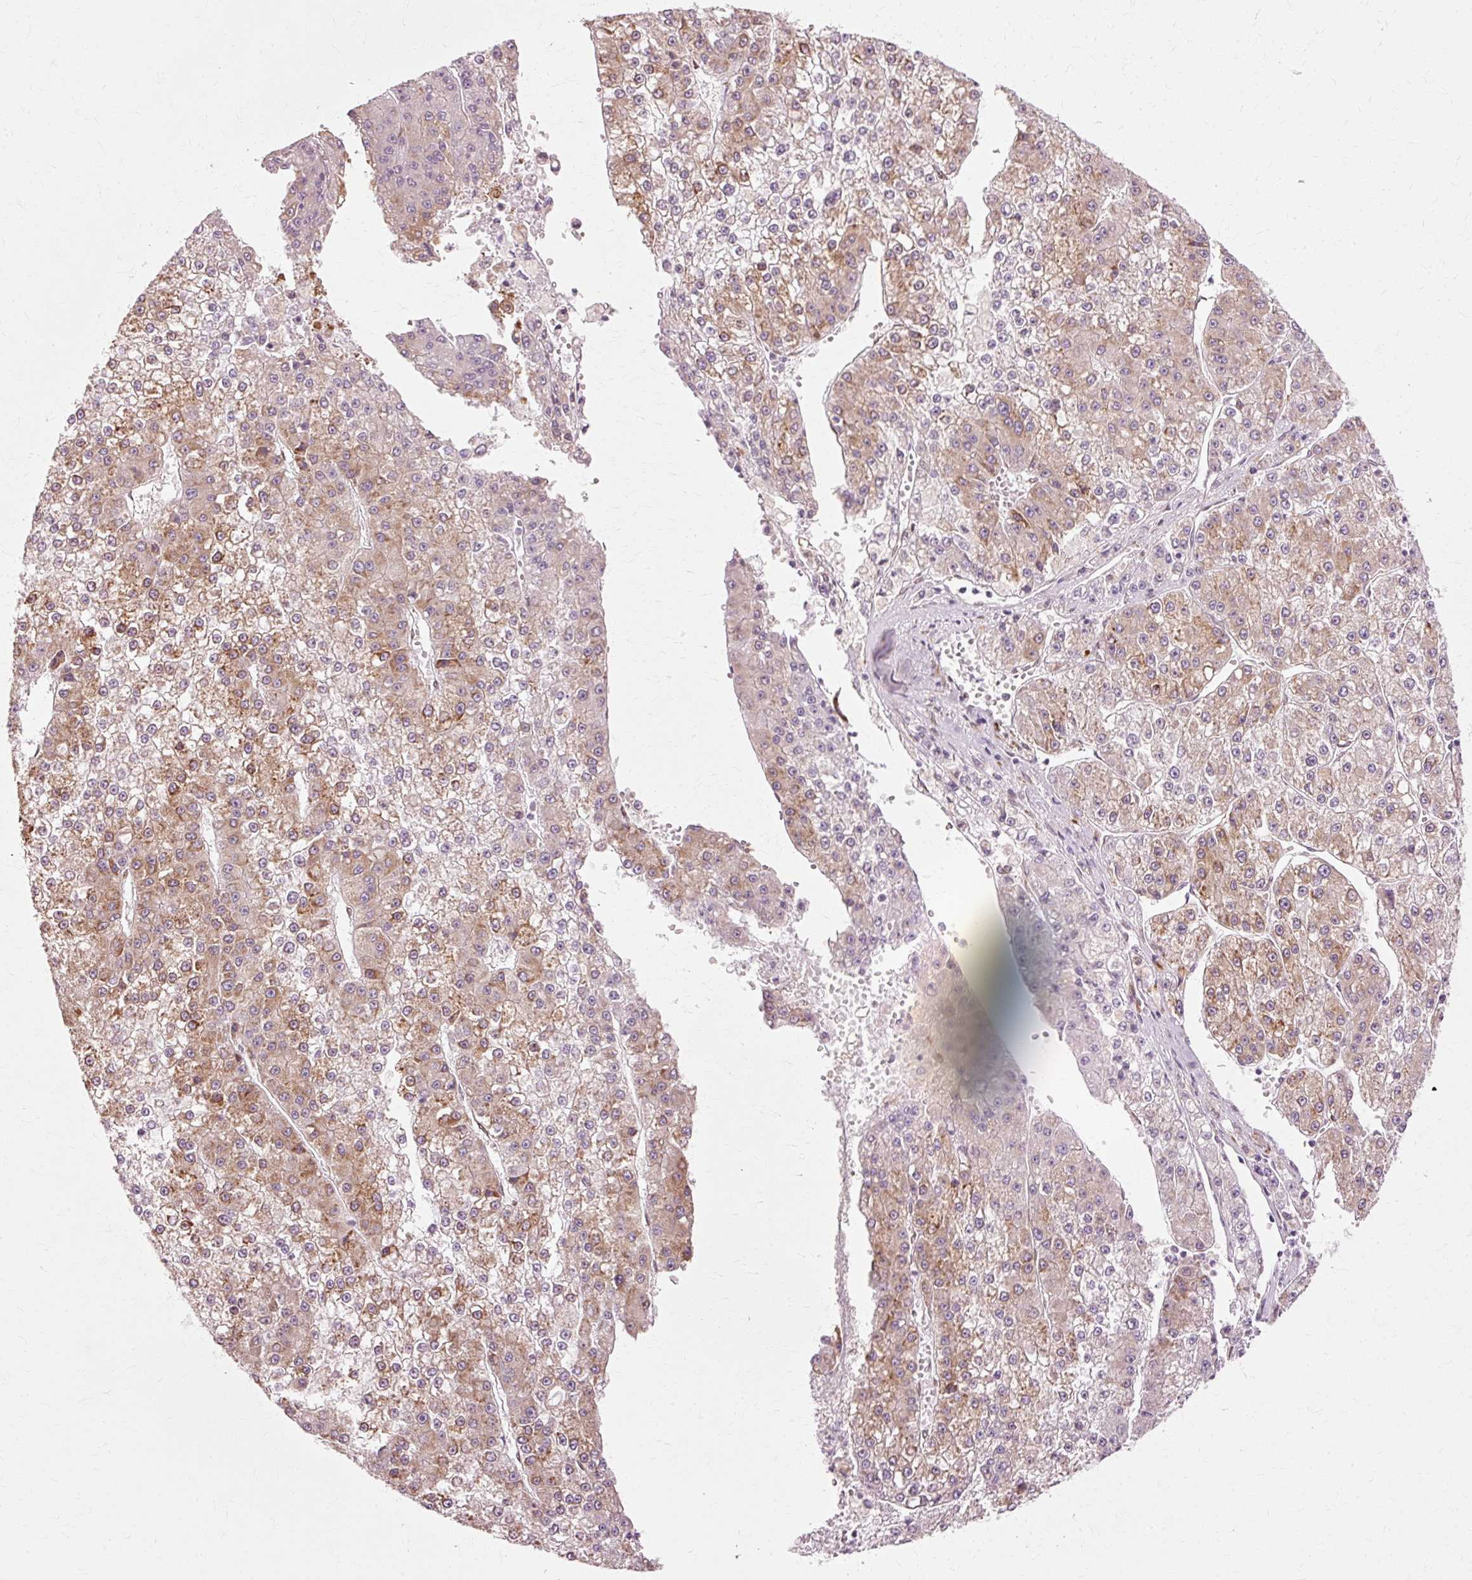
{"staining": {"intensity": "moderate", "quantity": "25%-75%", "location": "cytoplasmic/membranous"}, "tissue": "liver cancer", "cell_type": "Tumor cells", "image_type": "cancer", "snomed": [{"axis": "morphology", "description": "Carcinoma, Hepatocellular, NOS"}, {"axis": "topography", "description": "Liver"}], "caption": "There is medium levels of moderate cytoplasmic/membranous staining in tumor cells of liver cancer (hepatocellular carcinoma), as demonstrated by immunohistochemical staining (brown color).", "gene": "RGPD5", "patient": {"sex": "female", "age": 73}}